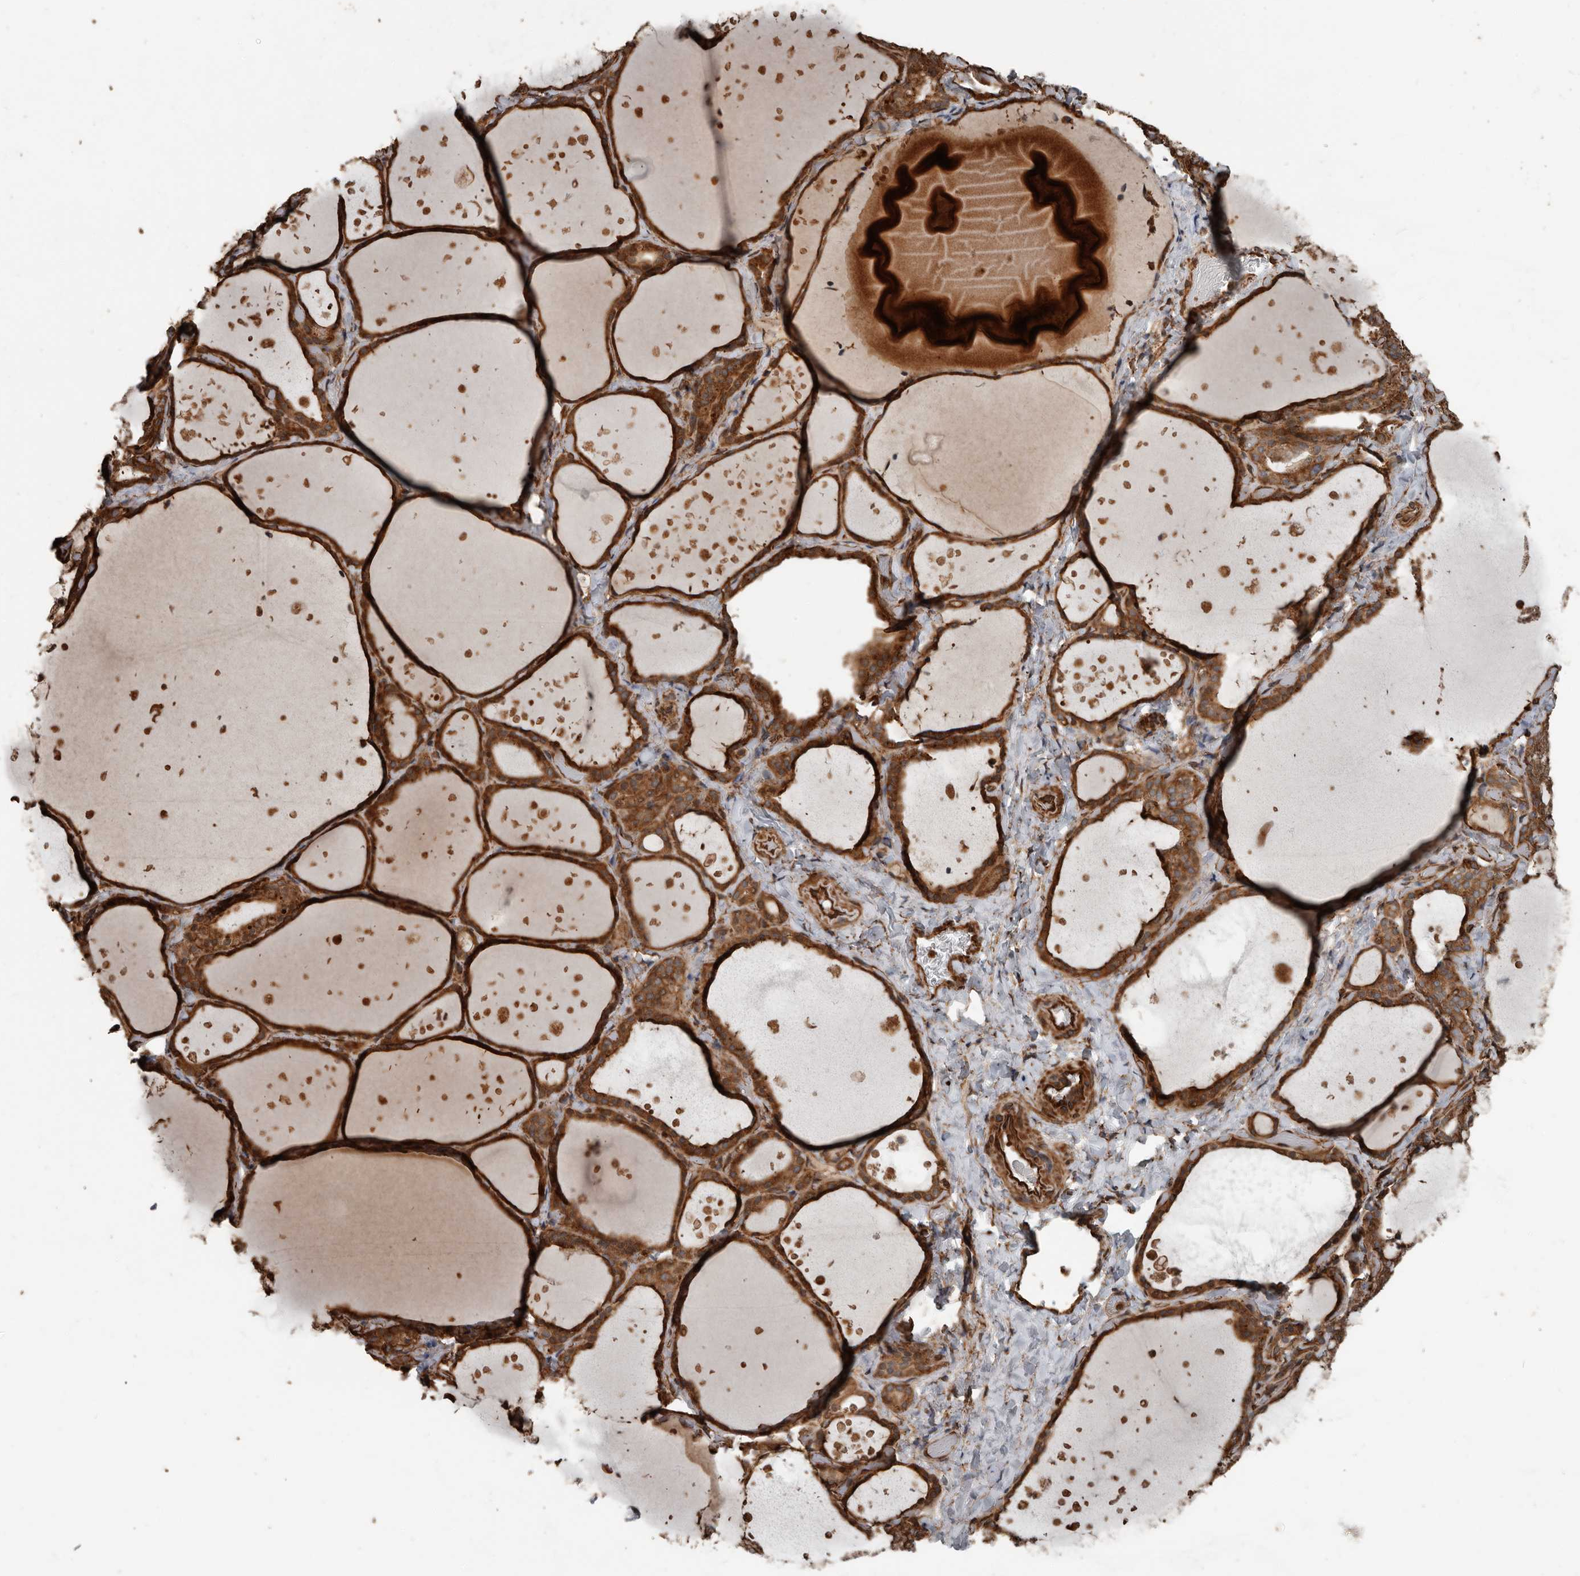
{"staining": {"intensity": "strong", "quantity": ">75%", "location": "cytoplasmic/membranous"}, "tissue": "thyroid gland", "cell_type": "Glandular cells", "image_type": "normal", "snomed": [{"axis": "morphology", "description": "Normal tissue, NOS"}, {"axis": "topography", "description": "Thyroid gland"}], "caption": "Normal thyroid gland shows strong cytoplasmic/membranous expression in about >75% of glandular cells.", "gene": "YOD1", "patient": {"sex": "female", "age": 44}}